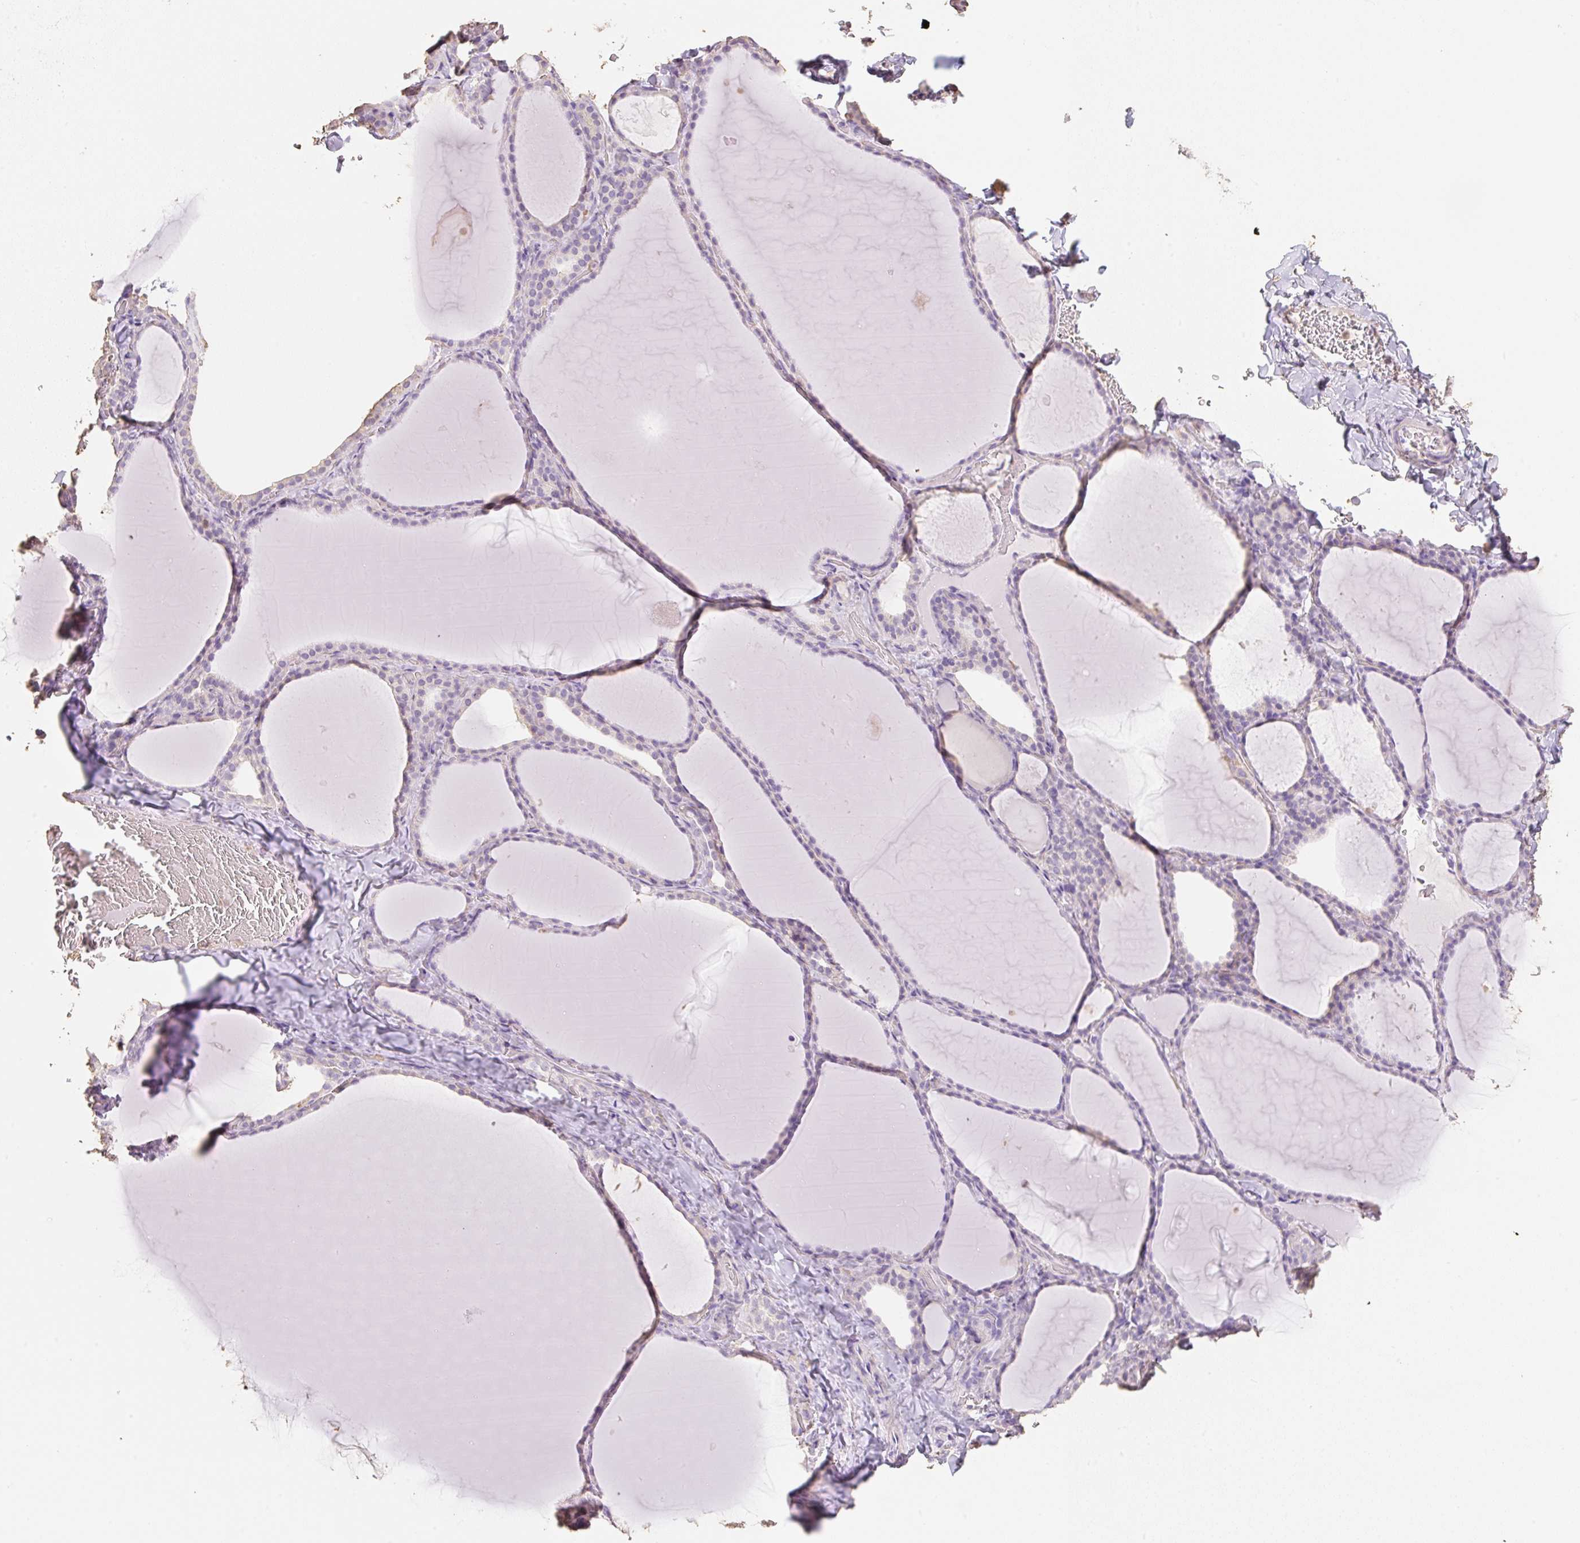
{"staining": {"intensity": "negative", "quantity": "none", "location": "none"}, "tissue": "thyroid gland", "cell_type": "Glandular cells", "image_type": "normal", "snomed": [{"axis": "morphology", "description": "Normal tissue, NOS"}, {"axis": "topography", "description": "Thyroid gland"}], "caption": "A micrograph of thyroid gland stained for a protein shows no brown staining in glandular cells.", "gene": "MBOAT7", "patient": {"sex": "female", "age": 22}}